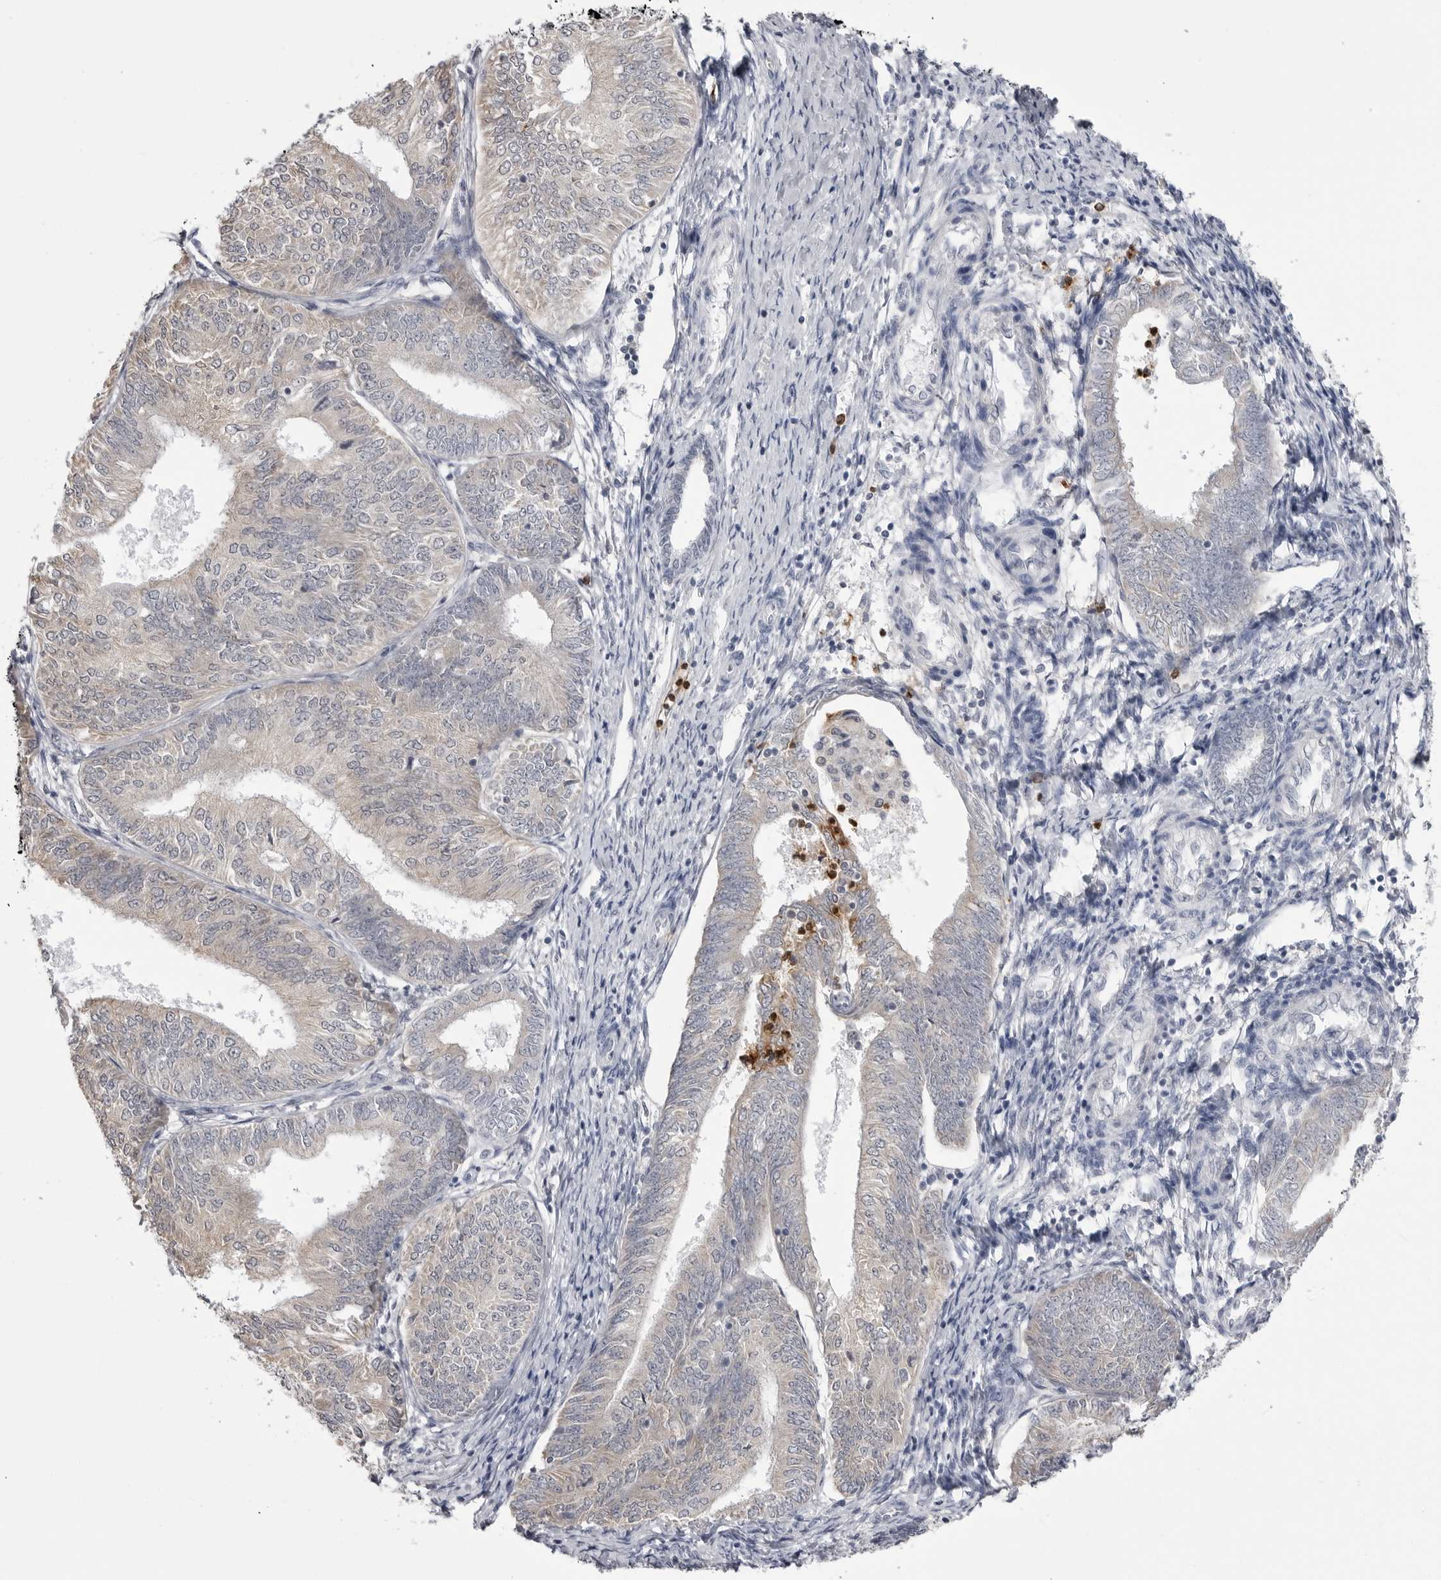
{"staining": {"intensity": "negative", "quantity": "none", "location": "none"}, "tissue": "endometrial cancer", "cell_type": "Tumor cells", "image_type": "cancer", "snomed": [{"axis": "morphology", "description": "Adenocarcinoma, NOS"}, {"axis": "topography", "description": "Endometrium"}], "caption": "Micrograph shows no protein staining in tumor cells of endometrial cancer (adenocarcinoma) tissue. Nuclei are stained in blue.", "gene": "STAP2", "patient": {"sex": "female", "age": 58}}